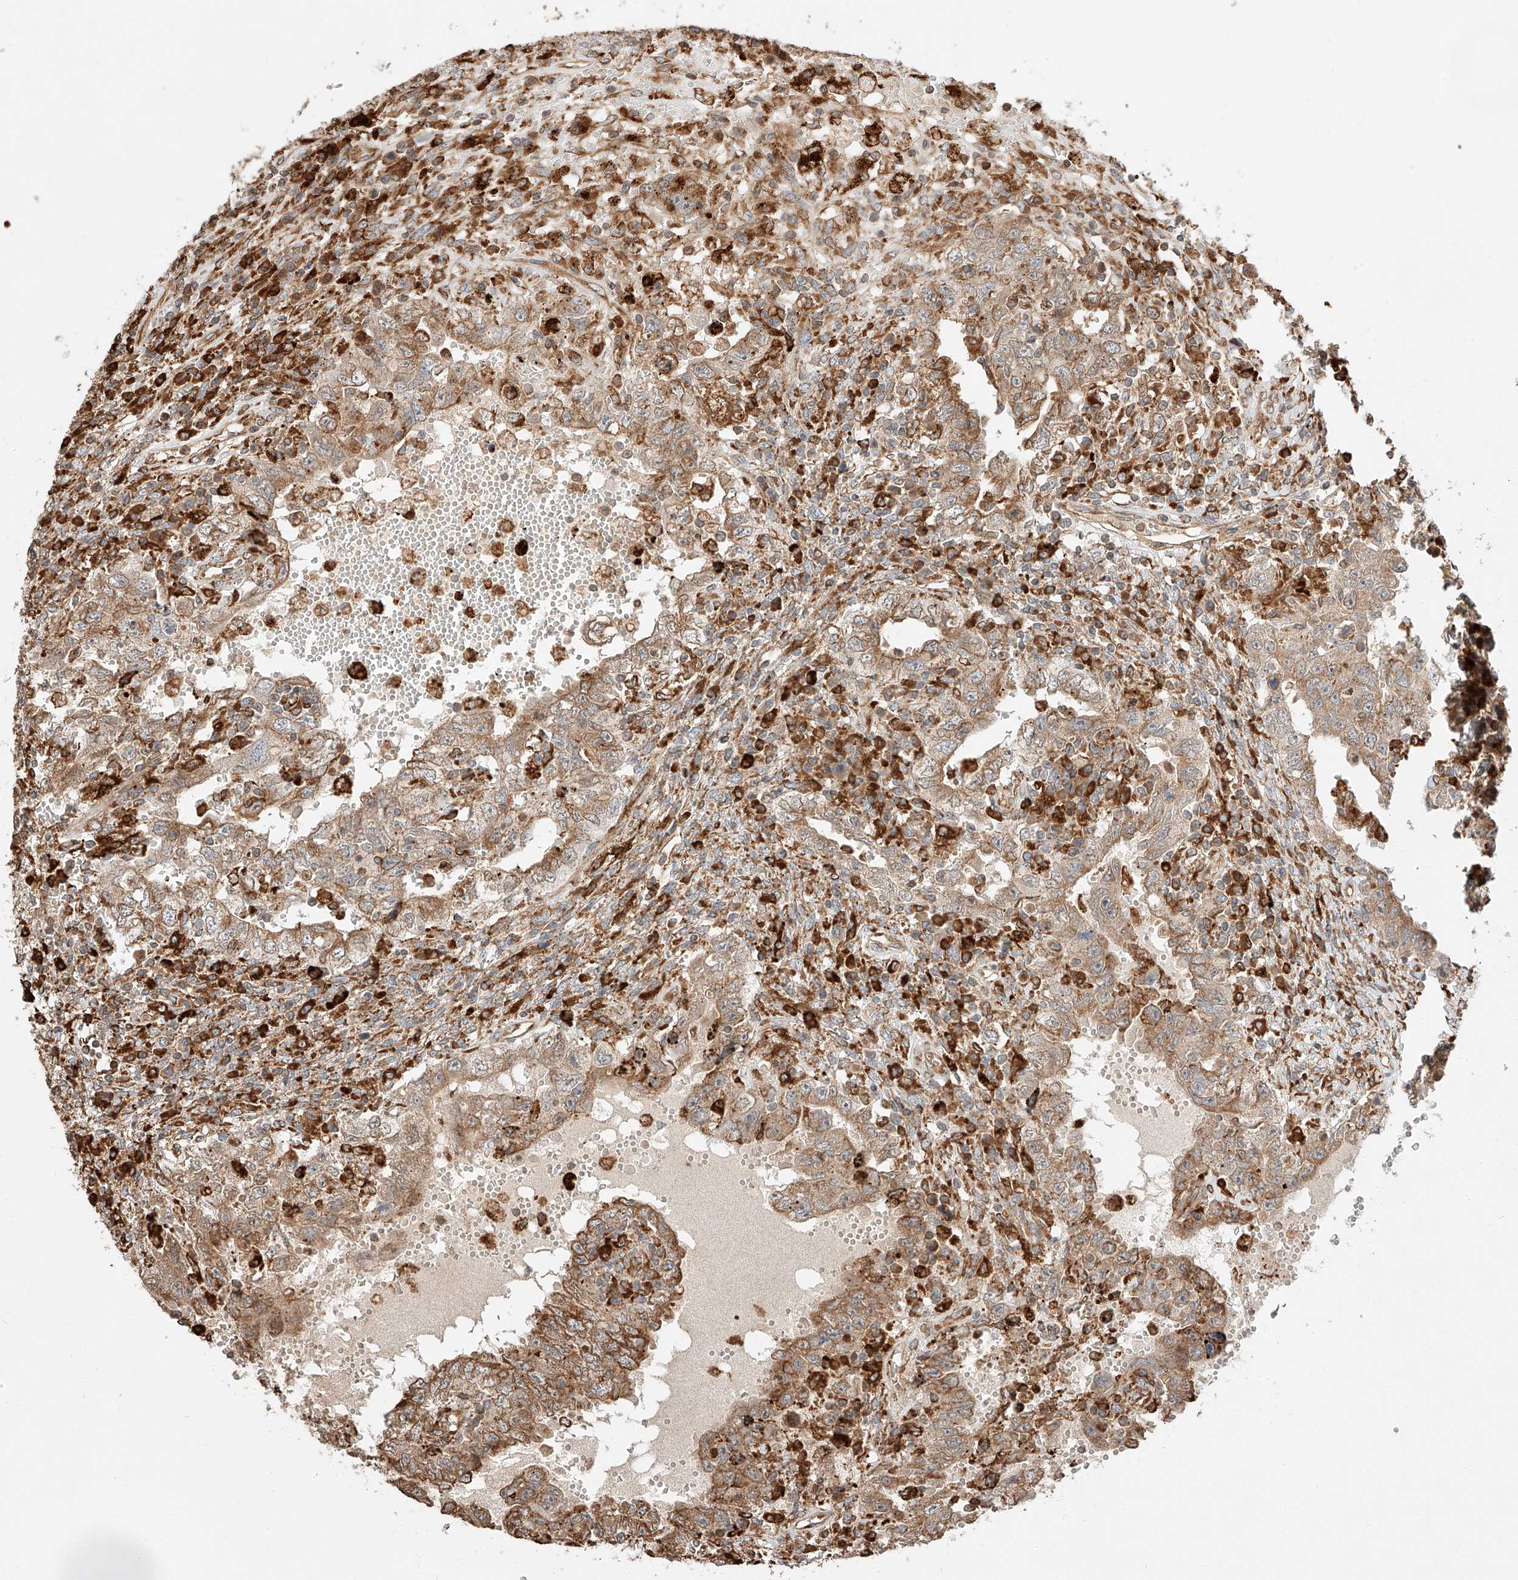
{"staining": {"intensity": "moderate", "quantity": ">75%", "location": "cytoplasmic/membranous"}, "tissue": "testis cancer", "cell_type": "Tumor cells", "image_type": "cancer", "snomed": [{"axis": "morphology", "description": "Carcinoma, Embryonal, NOS"}, {"axis": "topography", "description": "Testis"}], "caption": "Brown immunohistochemical staining in human embryonal carcinoma (testis) exhibits moderate cytoplasmic/membranous staining in approximately >75% of tumor cells.", "gene": "ZNF84", "patient": {"sex": "male", "age": 26}}